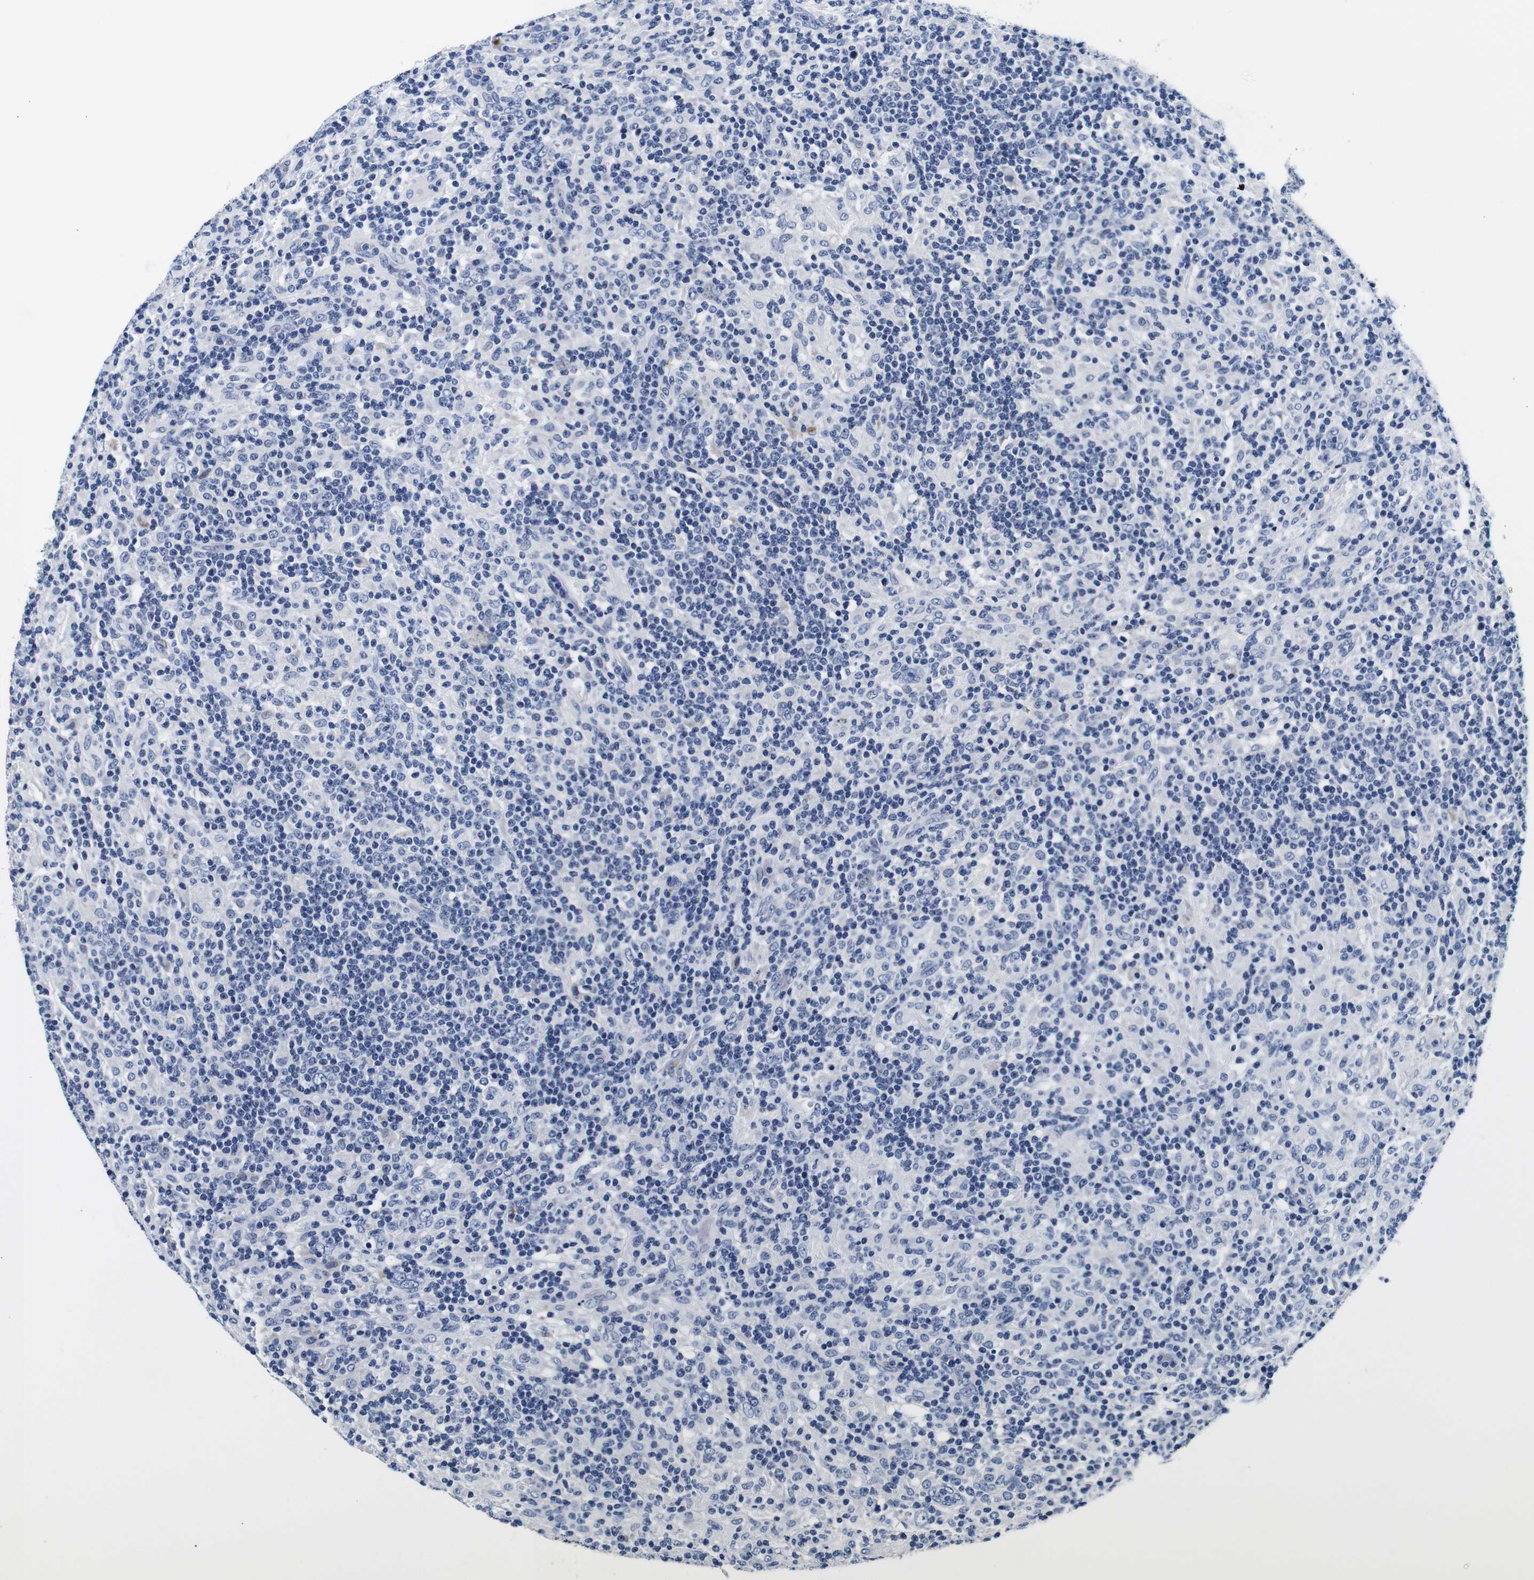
{"staining": {"intensity": "negative", "quantity": "none", "location": "none"}, "tissue": "lymphoma", "cell_type": "Tumor cells", "image_type": "cancer", "snomed": [{"axis": "morphology", "description": "Hodgkin's disease, NOS"}, {"axis": "topography", "description": "Lymph node"}], "caption": "Protein analysis of Hodgkin's disease displays no significant expression in tumor cells. (Immunohistochemistry (ihc), brightfield microscopy, high magnification).", "gene": "GP1BA", "patient": {"sex": "male", "age": 70}}